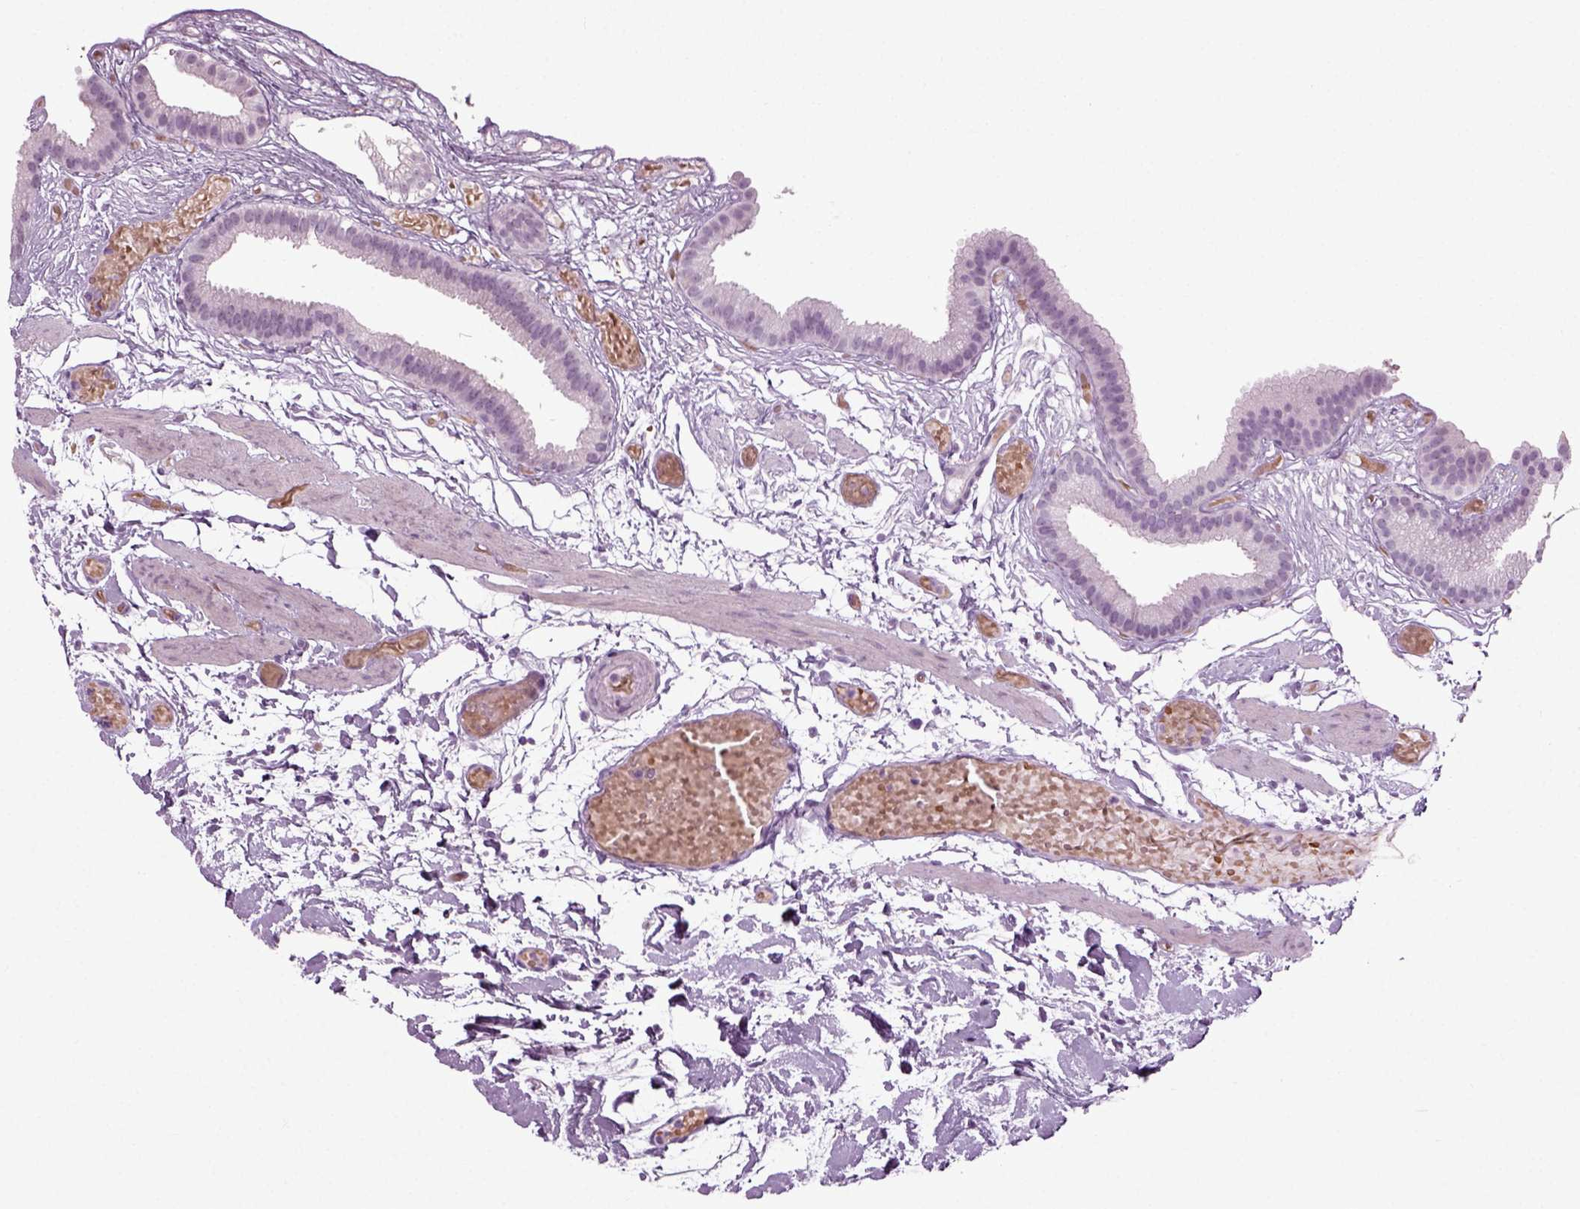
{"staining": {"intensity": "negative", "quantity": "none", "location": "none"}, "tissue": "gallbladder", "cell_type": "Glandular cells", "image_type": "normal", "snomed": [{"axis": "morphology", "description": "Normal tissue, NOS"}, {"axis": "topography", "description": "Gallbladder"}], "caption": "This is a photomicrograph of IHC staining of benign gallbladder, which shows no staining in glandular cells. (DAB (3,3'-diaminobenzidine) immunohistochemistry (IHC) with hematoxylin counter stain).", "gene": "ZC2HC1C", "patient": {"sex": "female", "age": 45}}